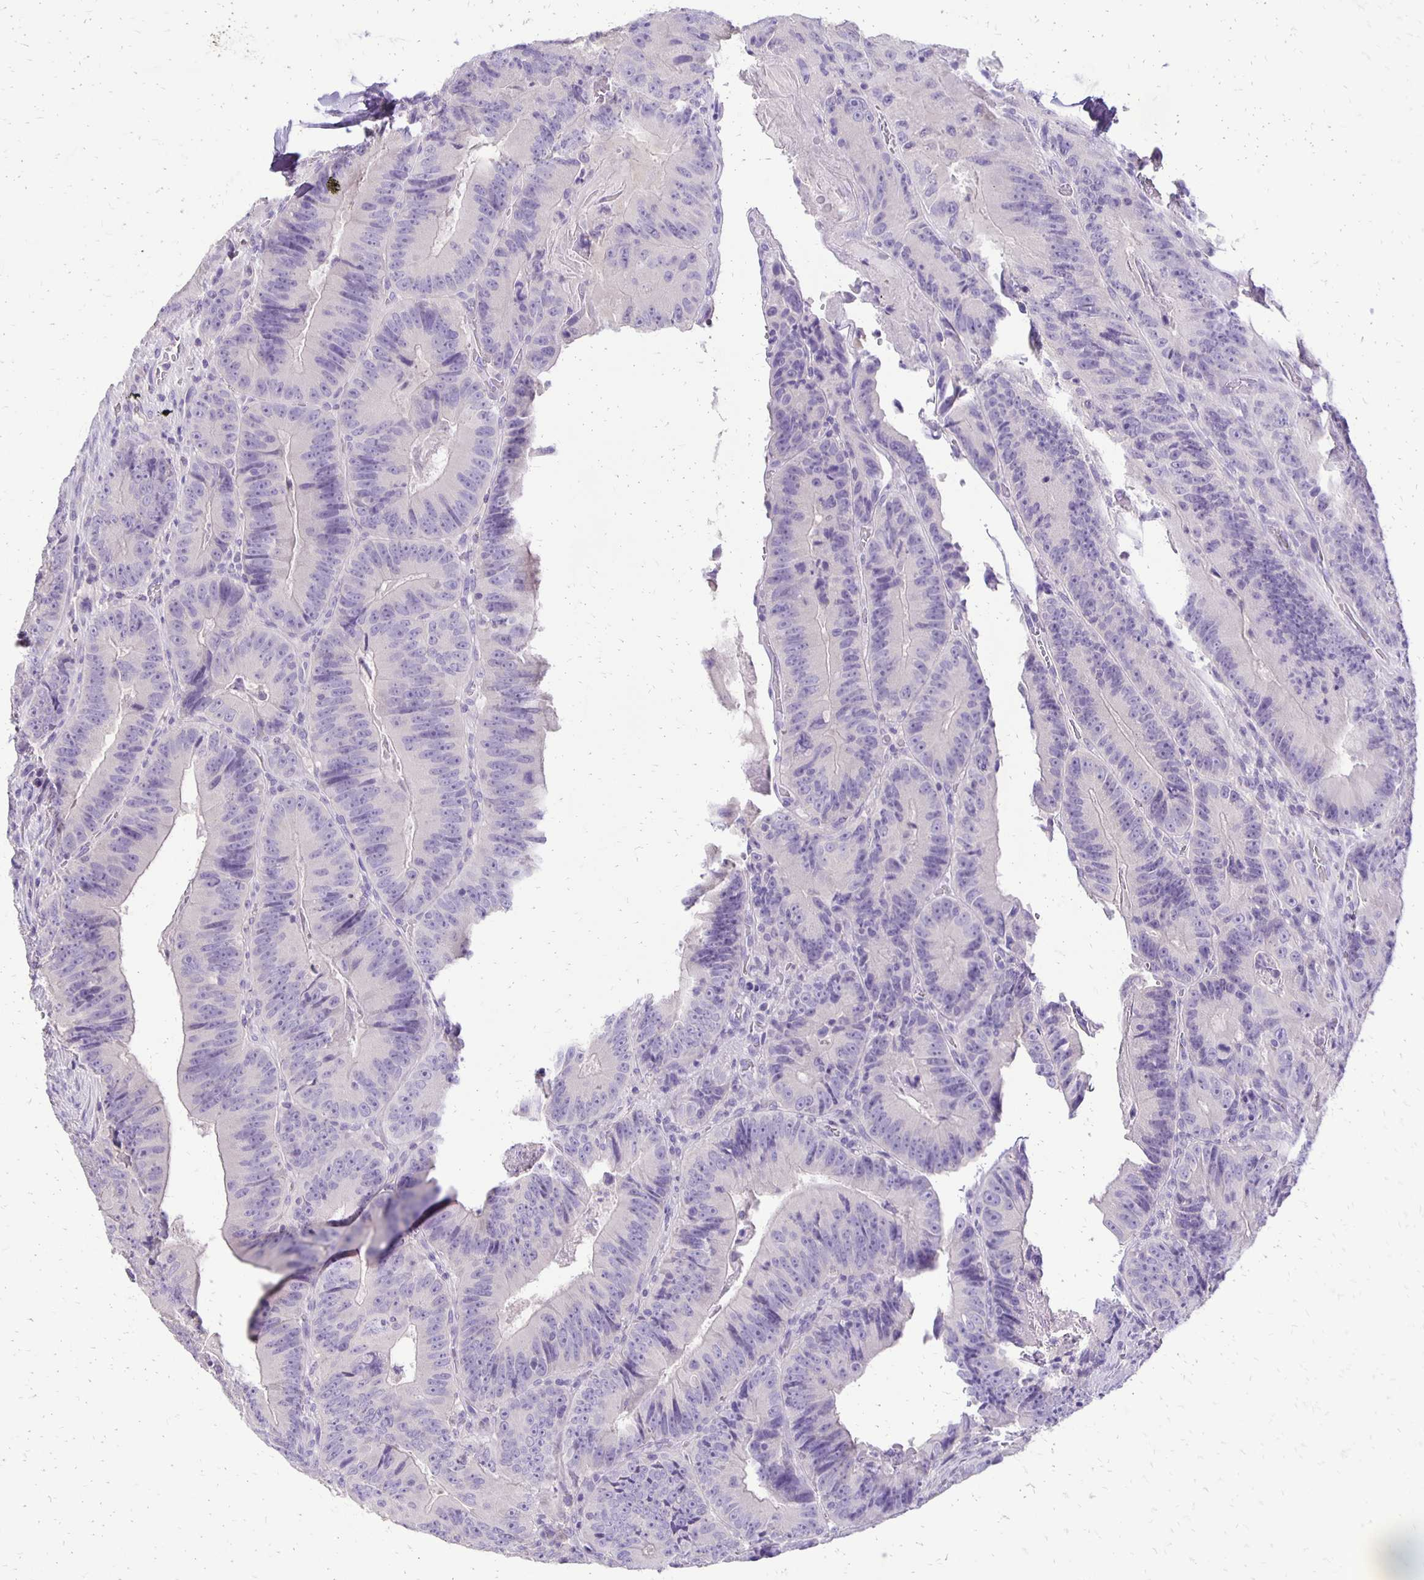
{"staining": {"intensity": "negative", "quantity": "none", "location": "none"}, "tissue": "colorectal cancer", "cell_type": "Tumor cells", "image_type": "cancer", "snomed": [{"axis": "morphology", "description": "Adenocarcinoma, NOS"}, {"axis": "topography", "description": "Colon"}], "caption": "This is an immunohistochemistry micrograph of human colorectal cancer. There is no expression in tumor cells.", "gene": "ANKRD45", "patient": {"sex": "female", "age": 86}}